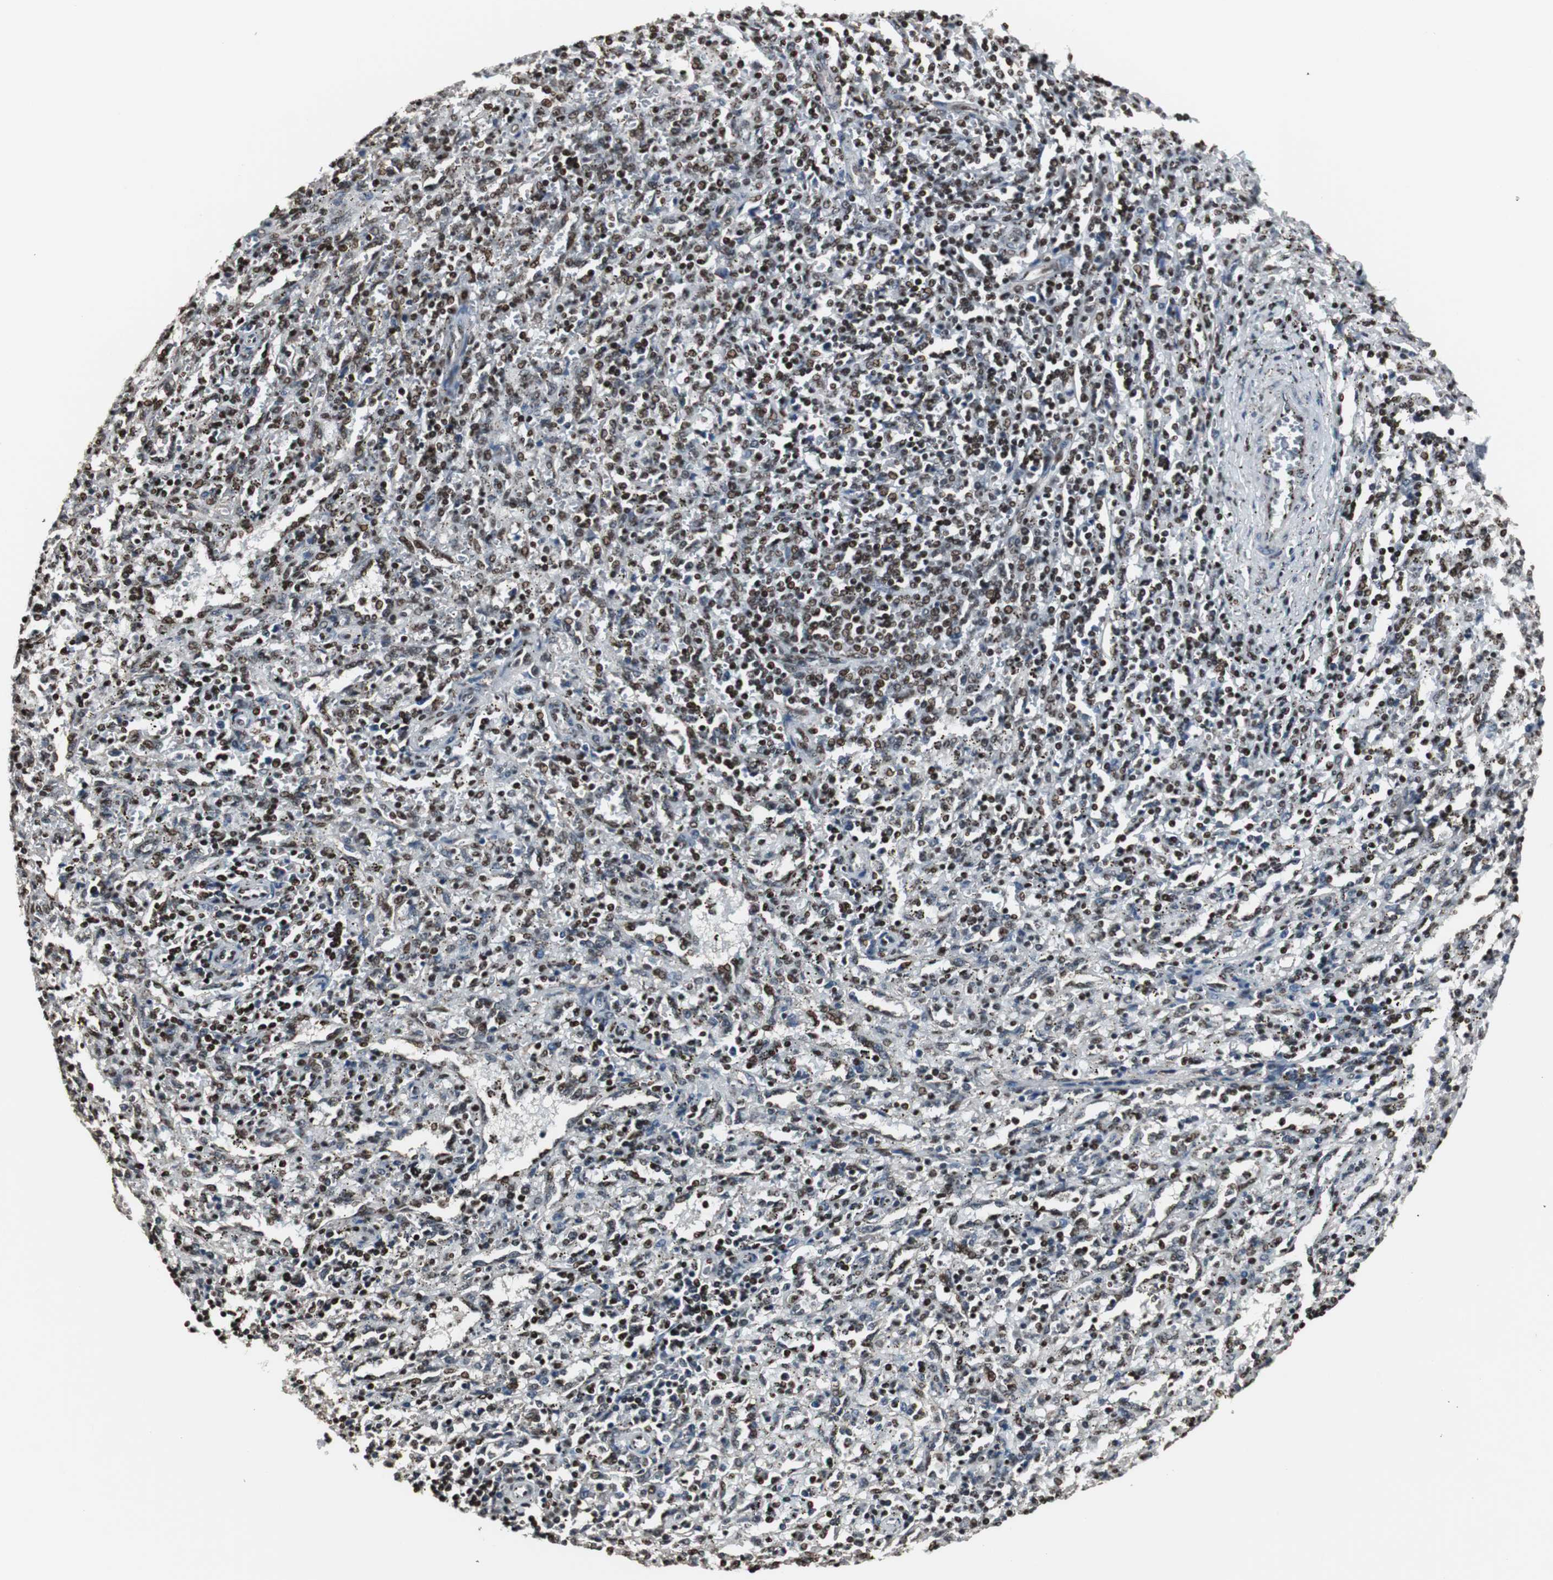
{"staining": {"intensity": "strong", "quantity": ">75%", "location": "nuclear"}, "tissue": "spleen", "cell_type": "Cells in red pulp", "image_type": "normal", "snomed": [{"axis": "morphology", "description": "Normal tissue, NOS"}, {"axis": "topography", "description": "Spleen"}], "caption": "An immunohistochemistry micrograph of normal tissue is shown. Protein staining in brown shows strong nuclear positivity in spleen within cells in red pulp. (Stains: DAB (3,3'-diaminobenzidine) in brown, nuclei in blue, Microscopy: brightfield microscopy at high magnification).", "gene": "PARN", "patient": {"sex": "female", "age": 10}}